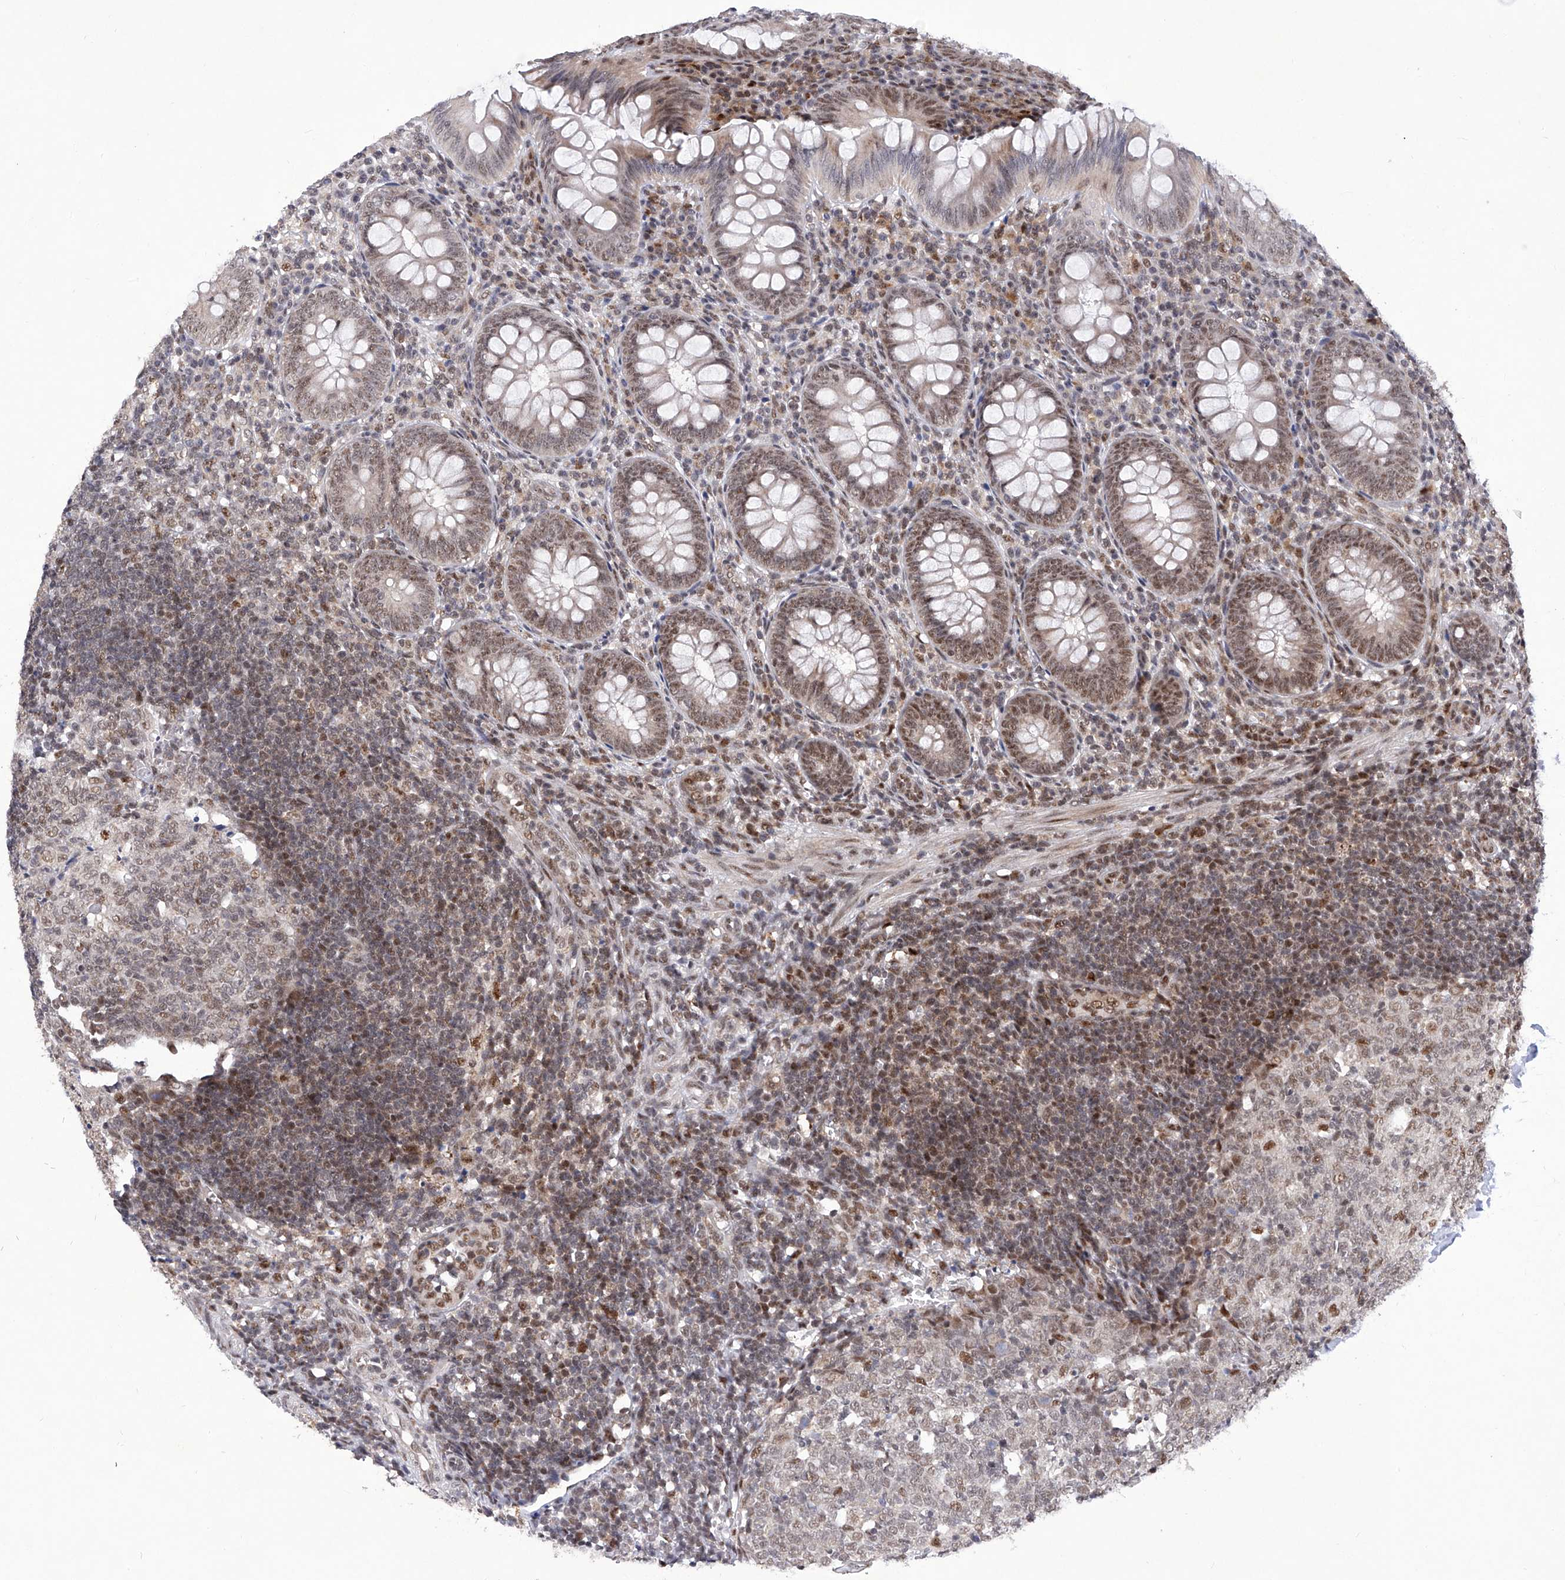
{"staining": {"intensity": "moderate", "quantity": ">75%", "location": "nuclear"}, "tissue": "appendix", "cell_type": "Glandular cells", "image_type": "normal", "snomed": [{"axis": "morphology", "description": "Normal tissue, NOS"}, {"axis": "topography", "description": "Appendix"}], "caption": "Immunohistochemical staining of unremarkable appendix shows medium levels of moderate nuclear expression in approximately >75% of glandular cells.", "gene": "RAD54L", "patient": {"sex": "male", "age": 14}}